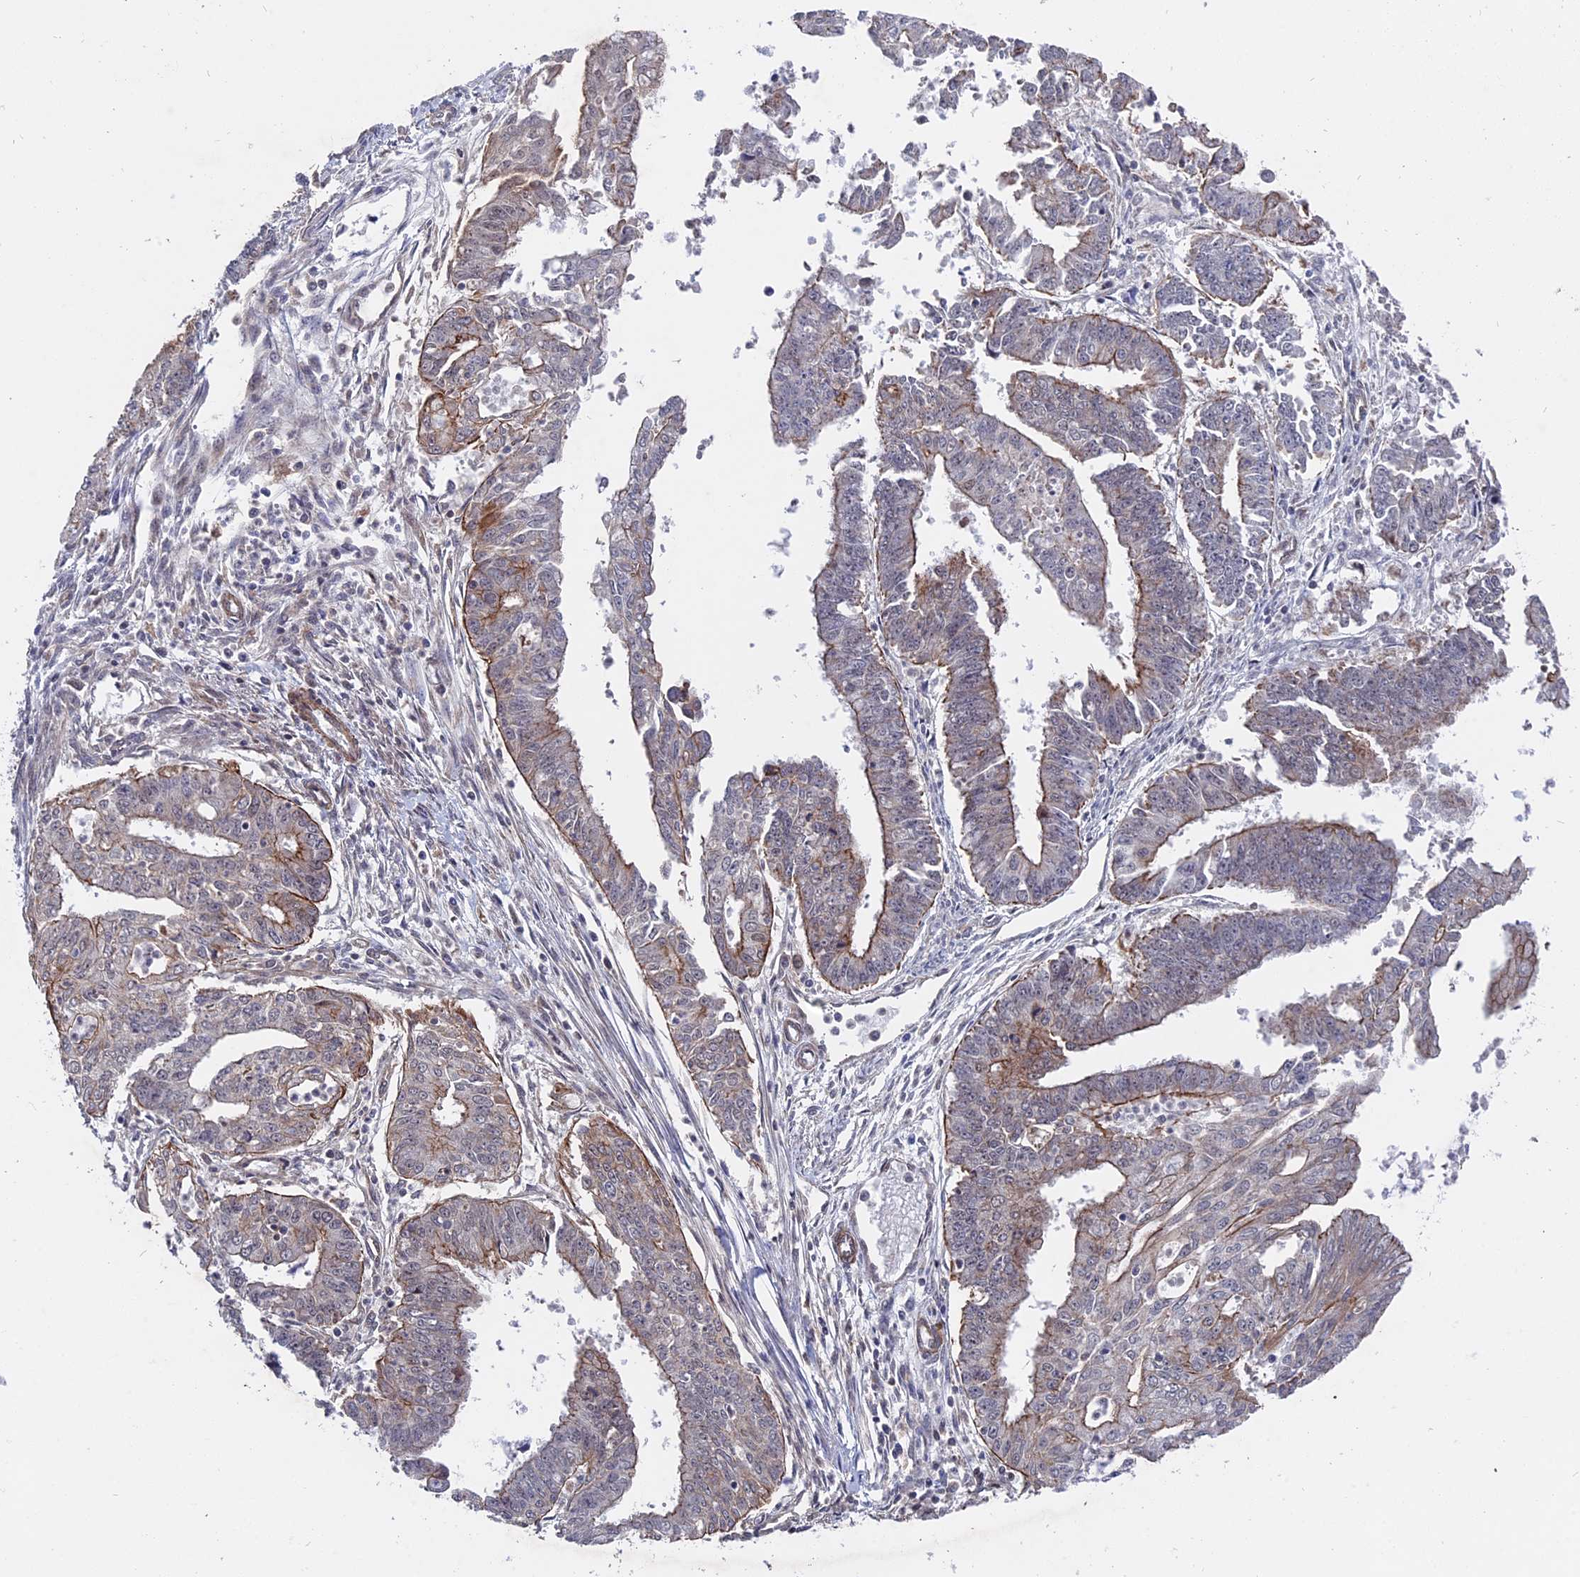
{"staining": {"intensity": "moderate", "quantity": "<25%", "location": "cytoplasmic/membranous"}, "tissue": "endometrial cancer", "cell_type": "Tumor cells", "image_type": "cancer", "snomed": [{"axis": "morphology", "description": "Adenocarcinoma, NOS"}, {"axis": "topography", "description": "Endometrium"}], "caption": "Endometrial cancer (adenocarcinoma) stained with DAB (3,3'-diaminobenzidine) immunohistochemistry demonstrates low levels of moderate cytoplasmic/membranous positivity in about <25% of tumor cells. The protein of interest is stained brown, and the nuclei are stained in blue (DAB (3,3'-diaminobenzidine) IHC with brightfield microscopy, high magnification).", "gene": "NOSIP", "patient": {"sex": "female", "age": 73}}